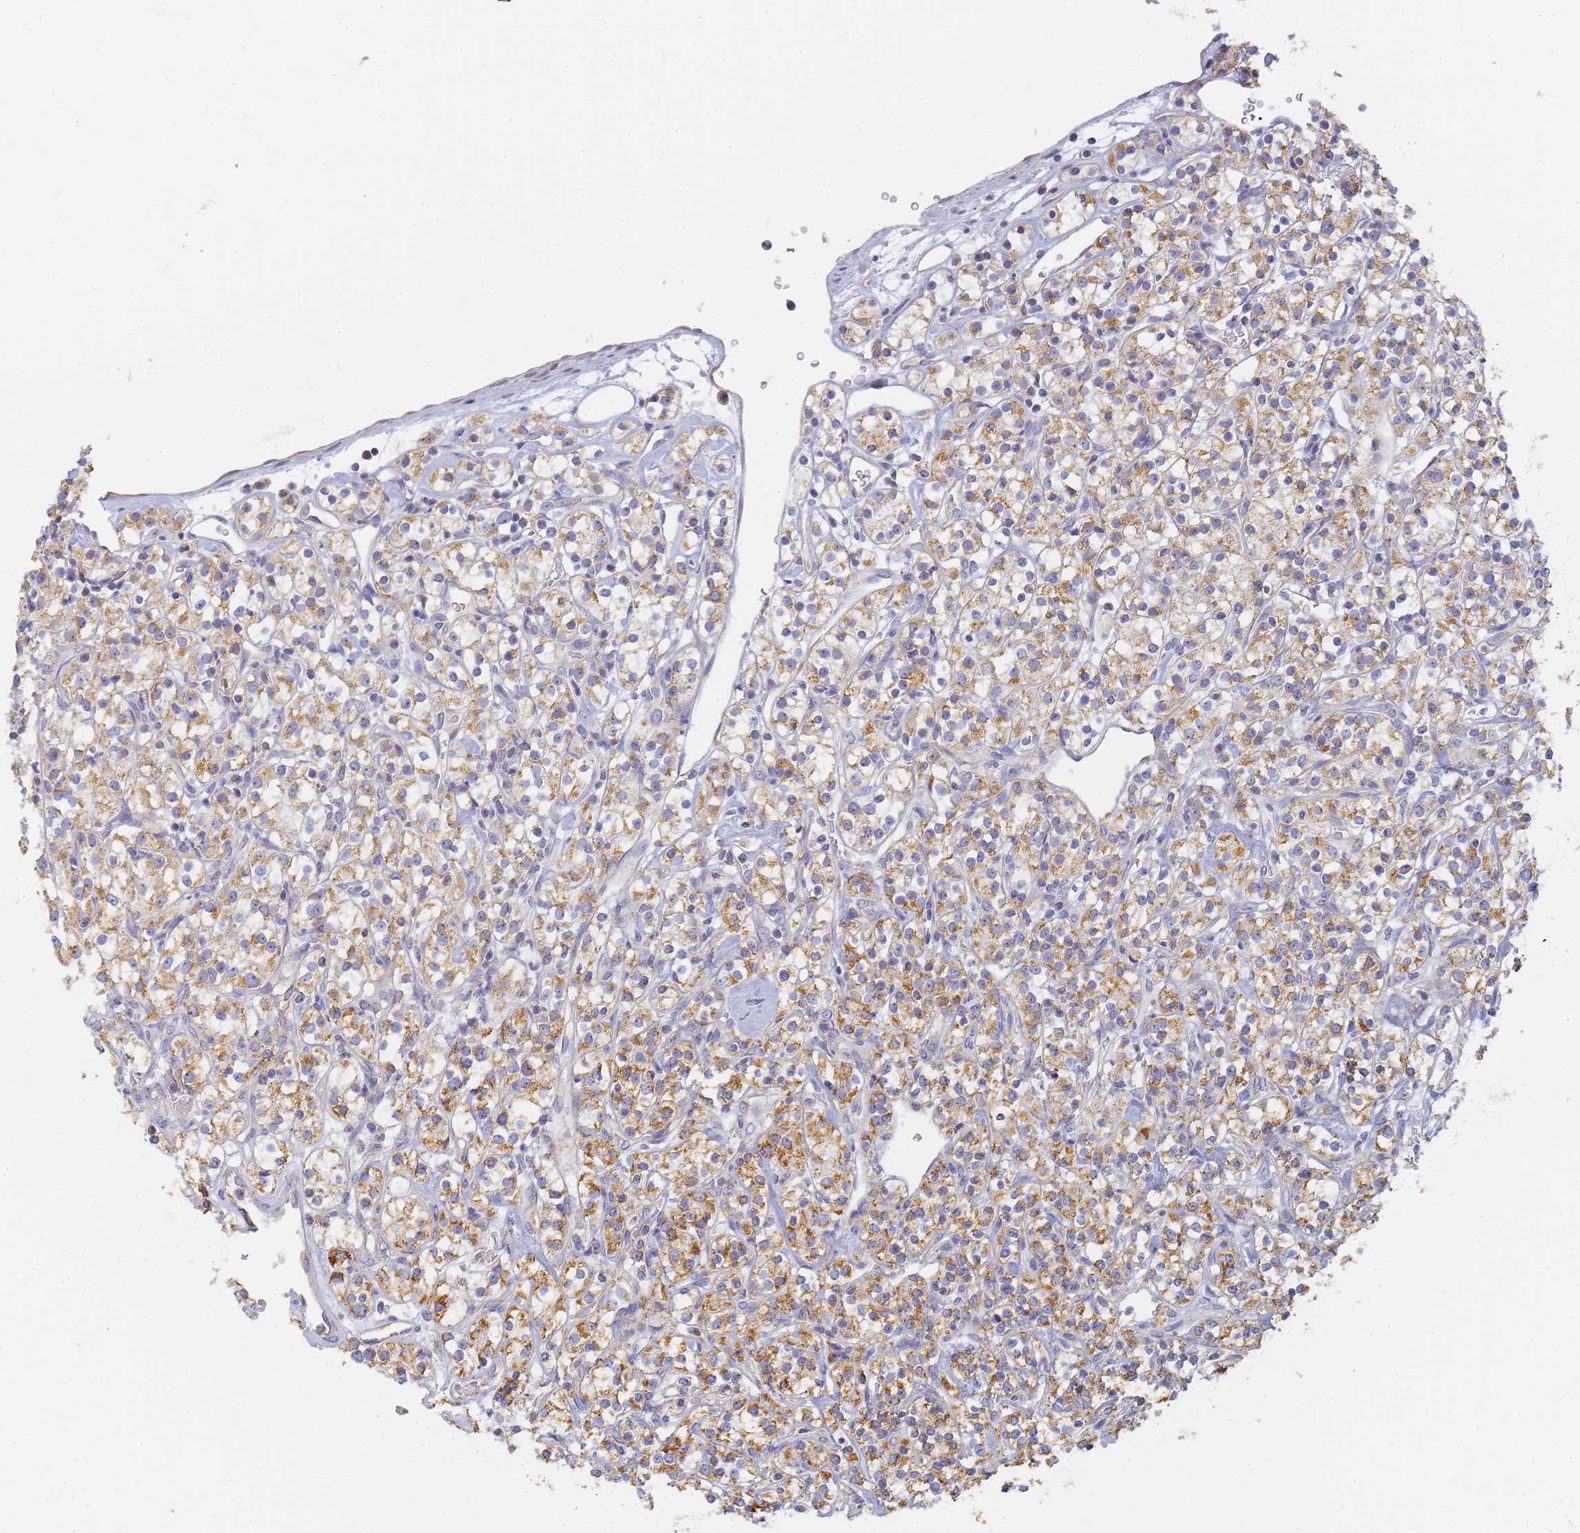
{"staining": {"intensity": "moderate", "quantity": ">75%", "location": "cytoplasmic/membranous"}, "tissue": "renal cancer", "cell_type": "Tumor cells", "image_type": "cancer", "snomed": [{"axis": "morphology", "description": "Adenocarcinoma, NOS"}, {"axis": "topography", "description": "Kidney"}], "caption": "Immunohistochemistry (DAB (3,3'-diaminobenzidine)) staining of renal cancer exhibits moderate cytoplasmic/membranous protein expression in approximately >75% of tumor cells.", "gene": "UTP23", "patient": {"sex": "male", "age": 77}}